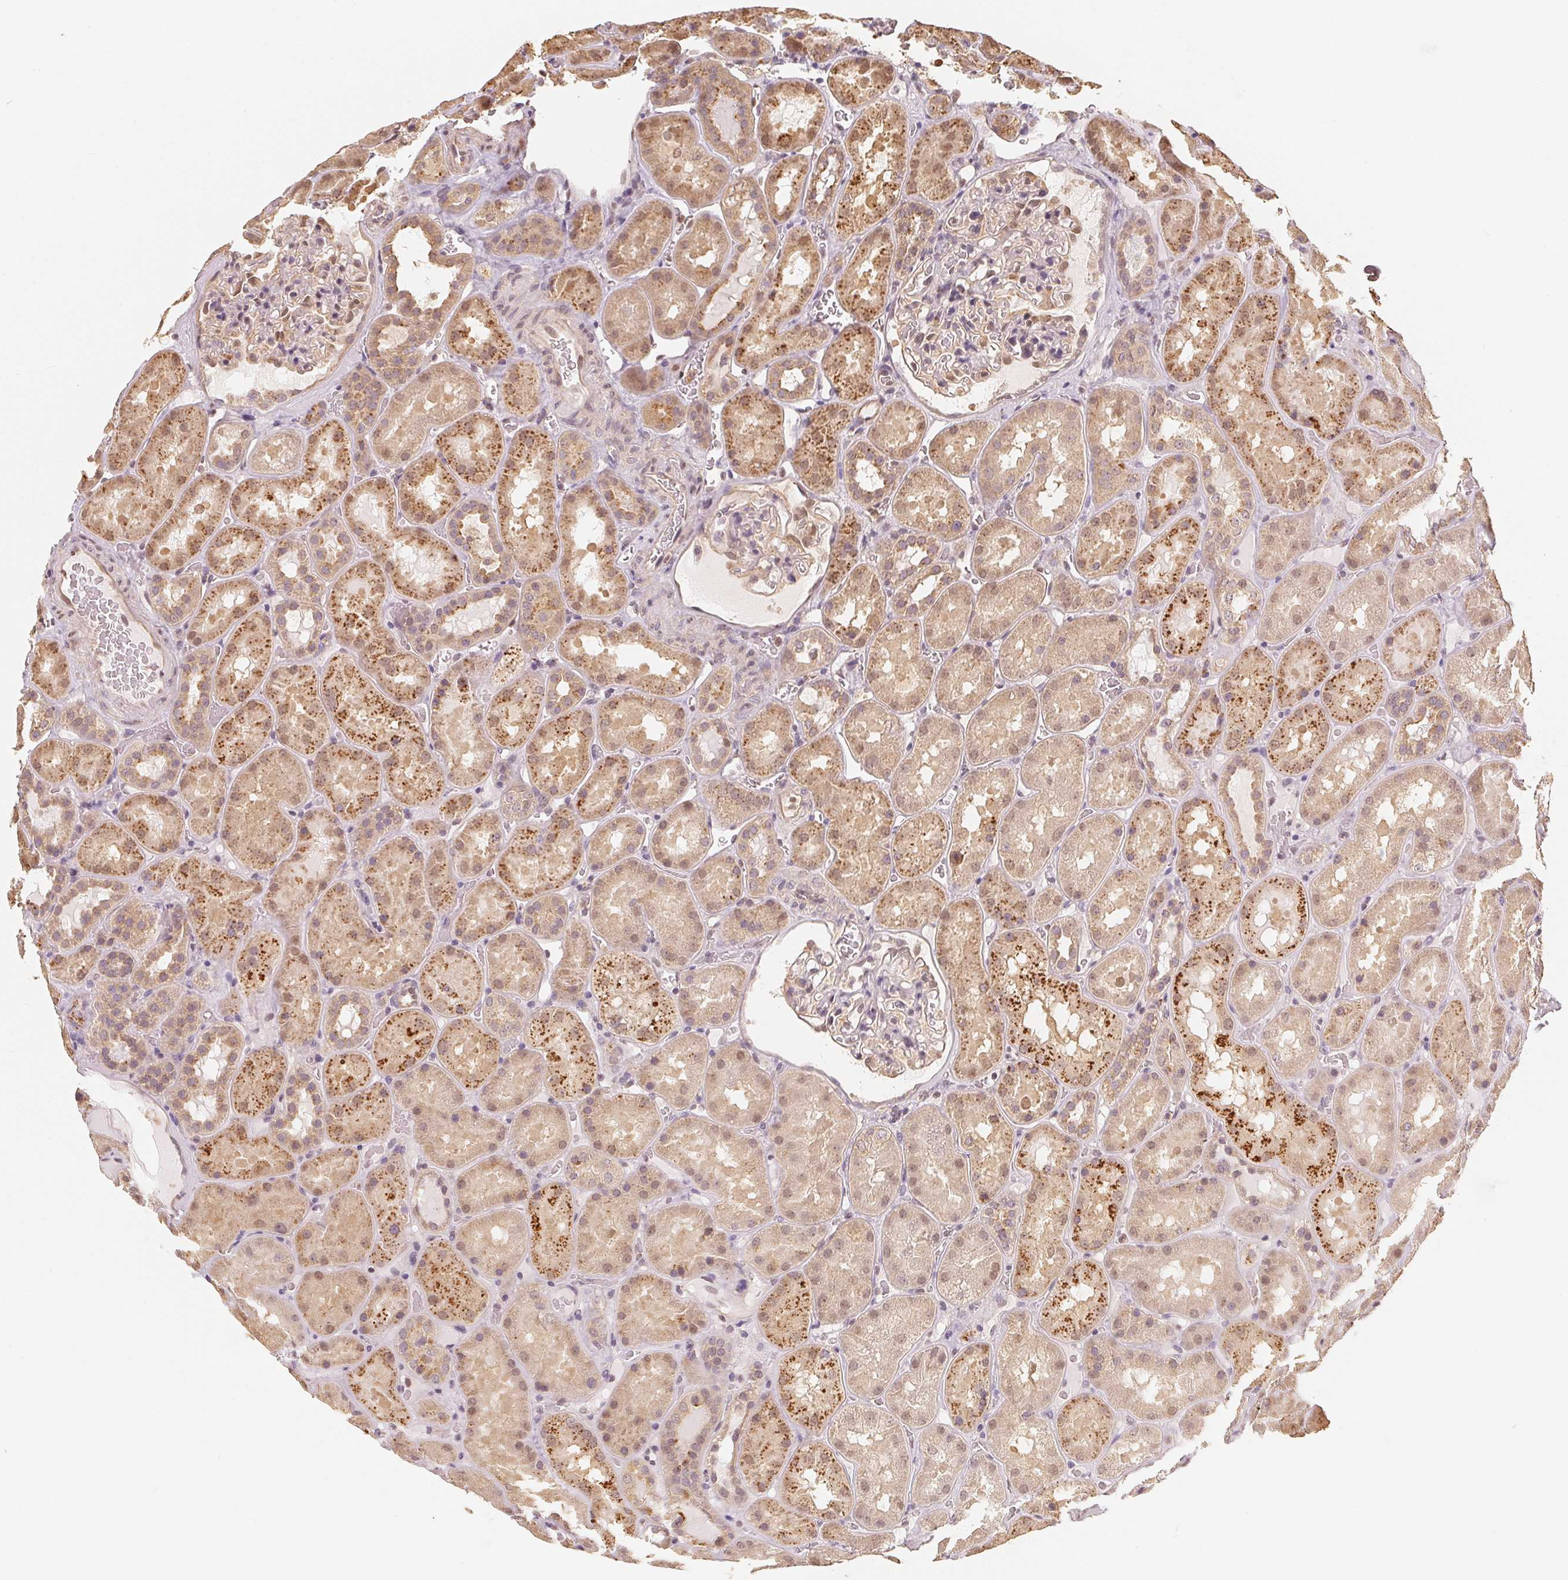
{"staining": {"intensity": "moderate", "quantity": "<25%", "location": "nuclear"}, "tissue": "kidney", "cell_type": "Cells in glomeruli", "image_type": "normal", "snomed": [{"axis": "morphology", "description": "Normal tissue, NOS"}, {"axis": "topography", "description": "Kidney"}], "caption": "Immunohistochemistry (IHC) image of unremarkable kidney stained for a protein (brown), which exhibits low levels of moderate nuclear expression in about <25% of cells in glomeruli.", "gene": "GUSB", "patient": {"sex": "male", "age": 73}}